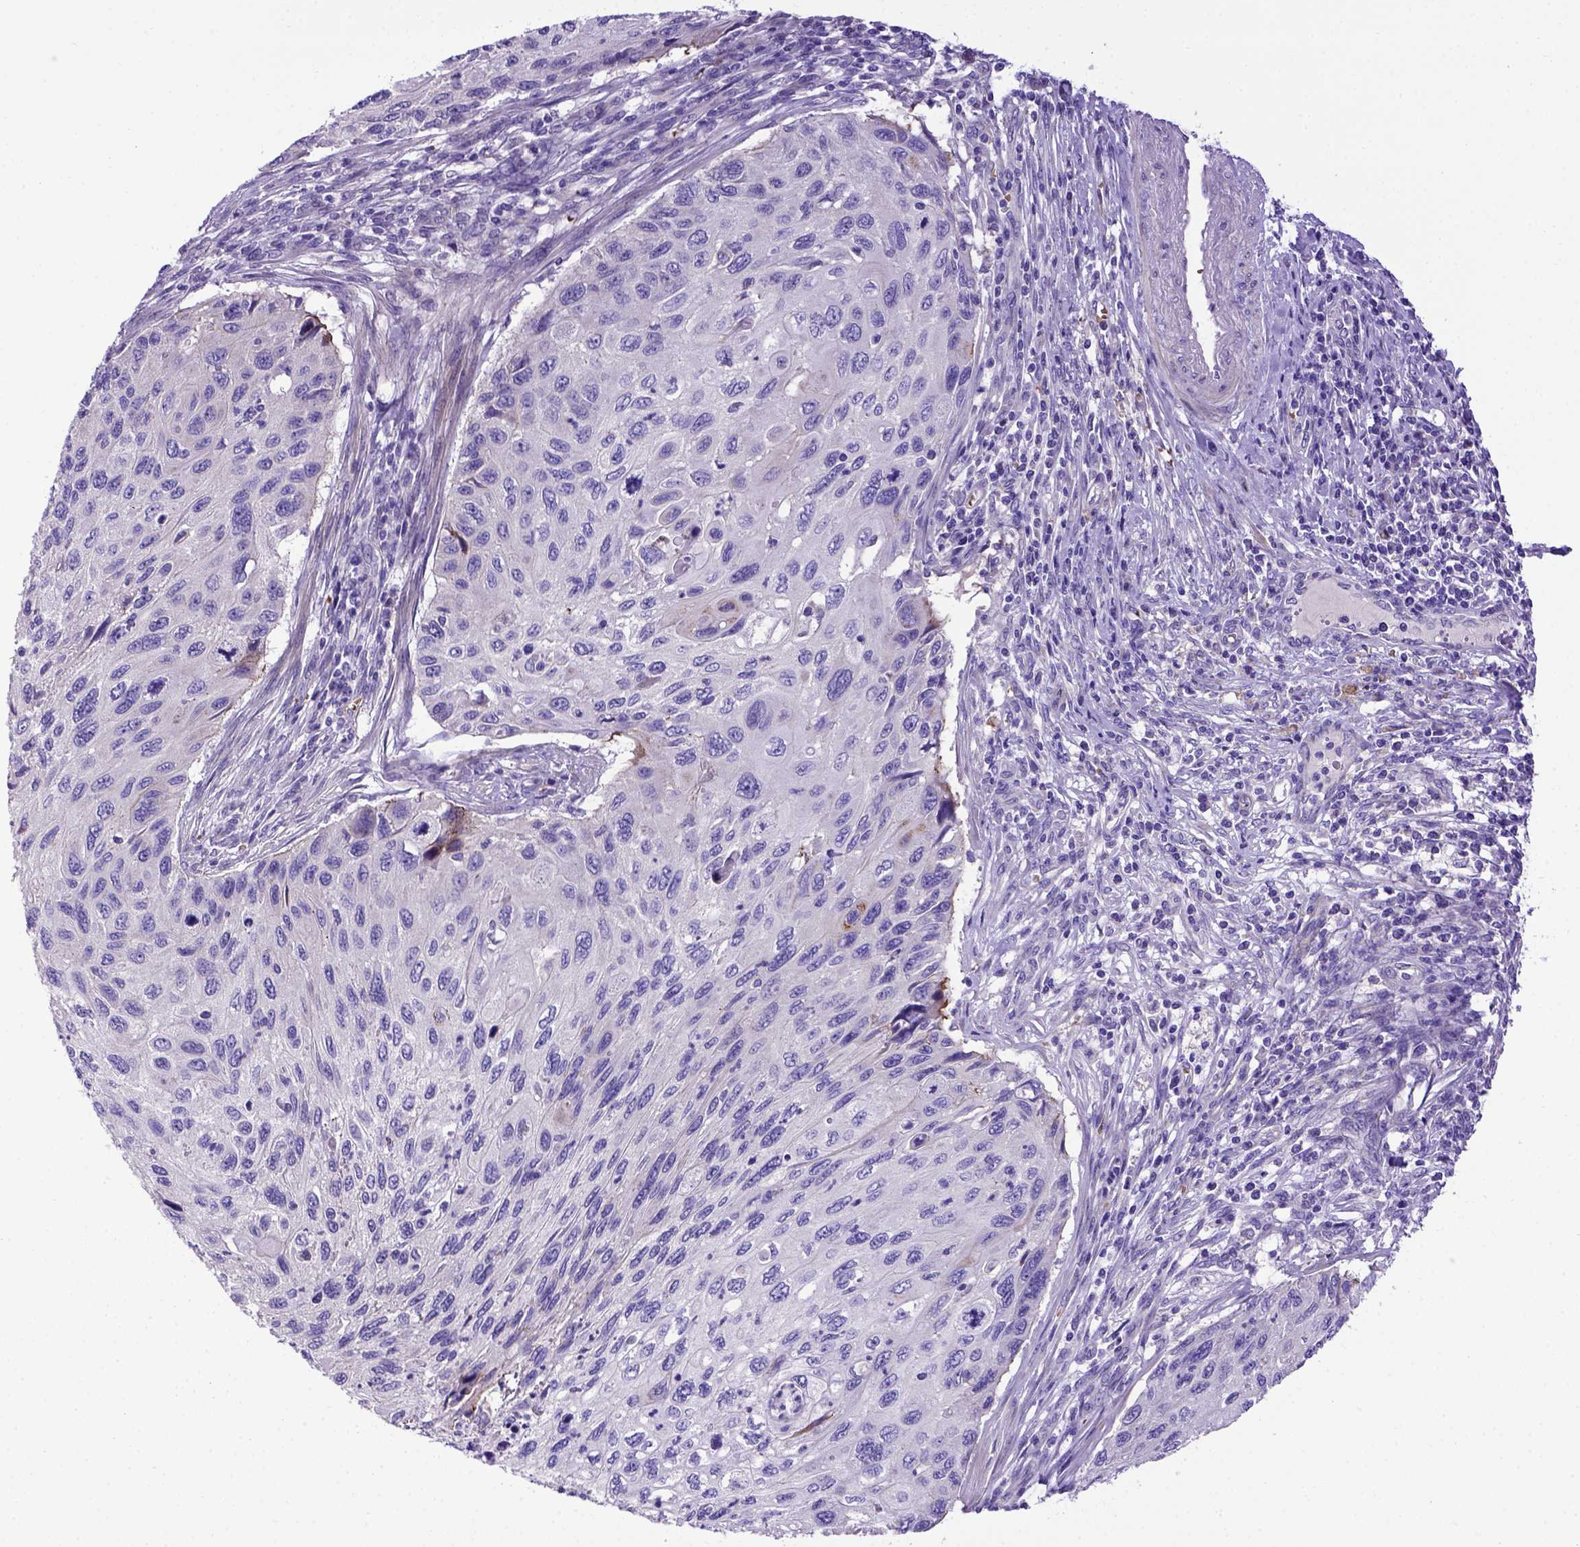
{"staining": {"intensity": "negative", "quantity": "none", "location": "none"}, "tissue": "cervical cancer", "cell_type": "Tumor cells", "image_type": "cancer", "snomed": [{"axis": "morphology", "description": "Squamous cell carcinoma, NOS"}, {"axis": "topography", "description": "Cervix"}], "caption": "Immunohistochemical staining of squamous cell carcinoma (cervical) shows no significant positivity in tumor cells. (Stains: DAB immunohistochemistry with hematoxylin counter stain, Microscopy: brightfield microscopy at high magnification).", "gene": "ADAM12", "patient": {"sex": "female", "age": 70}}